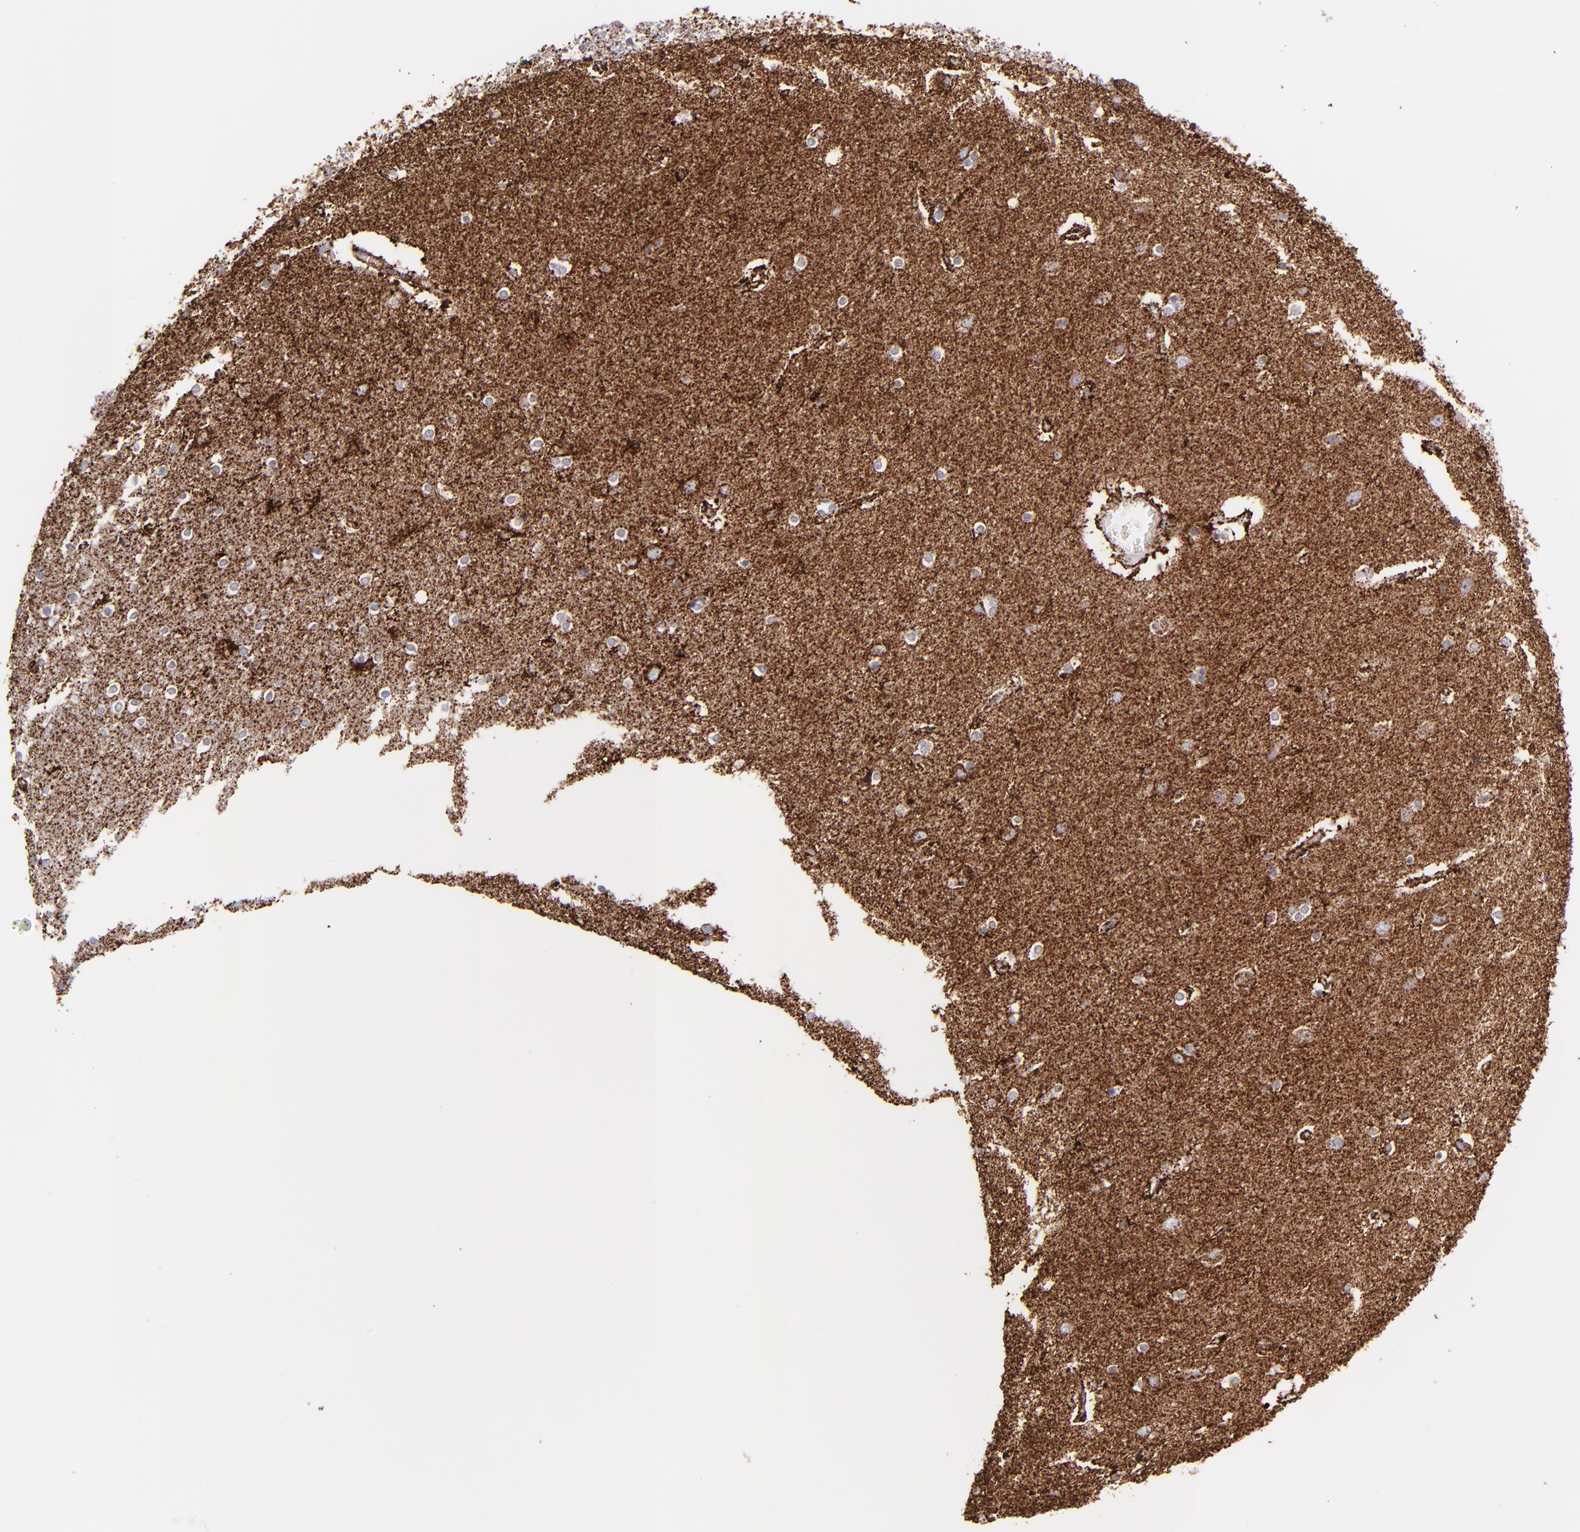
{"staining": {"intensity": "negative", "quantity": "none", "location": "none"}, "tissue": "caudate", "cell_type": "Glial cells", "image_type": "normal", "snomed": [{"axis": "morphology", "description": "Normal tissue, NOS"}, {"axis": "topography", "description": "Lateral ventricle wall"}], "caption": "The image demonstrates no significant positivity in glial cells of caudate. (Brightfield microscopy of DAB IHC at high magnification).", "gene": "MAOB", "patient": {"sex": "female", "age": 54}}